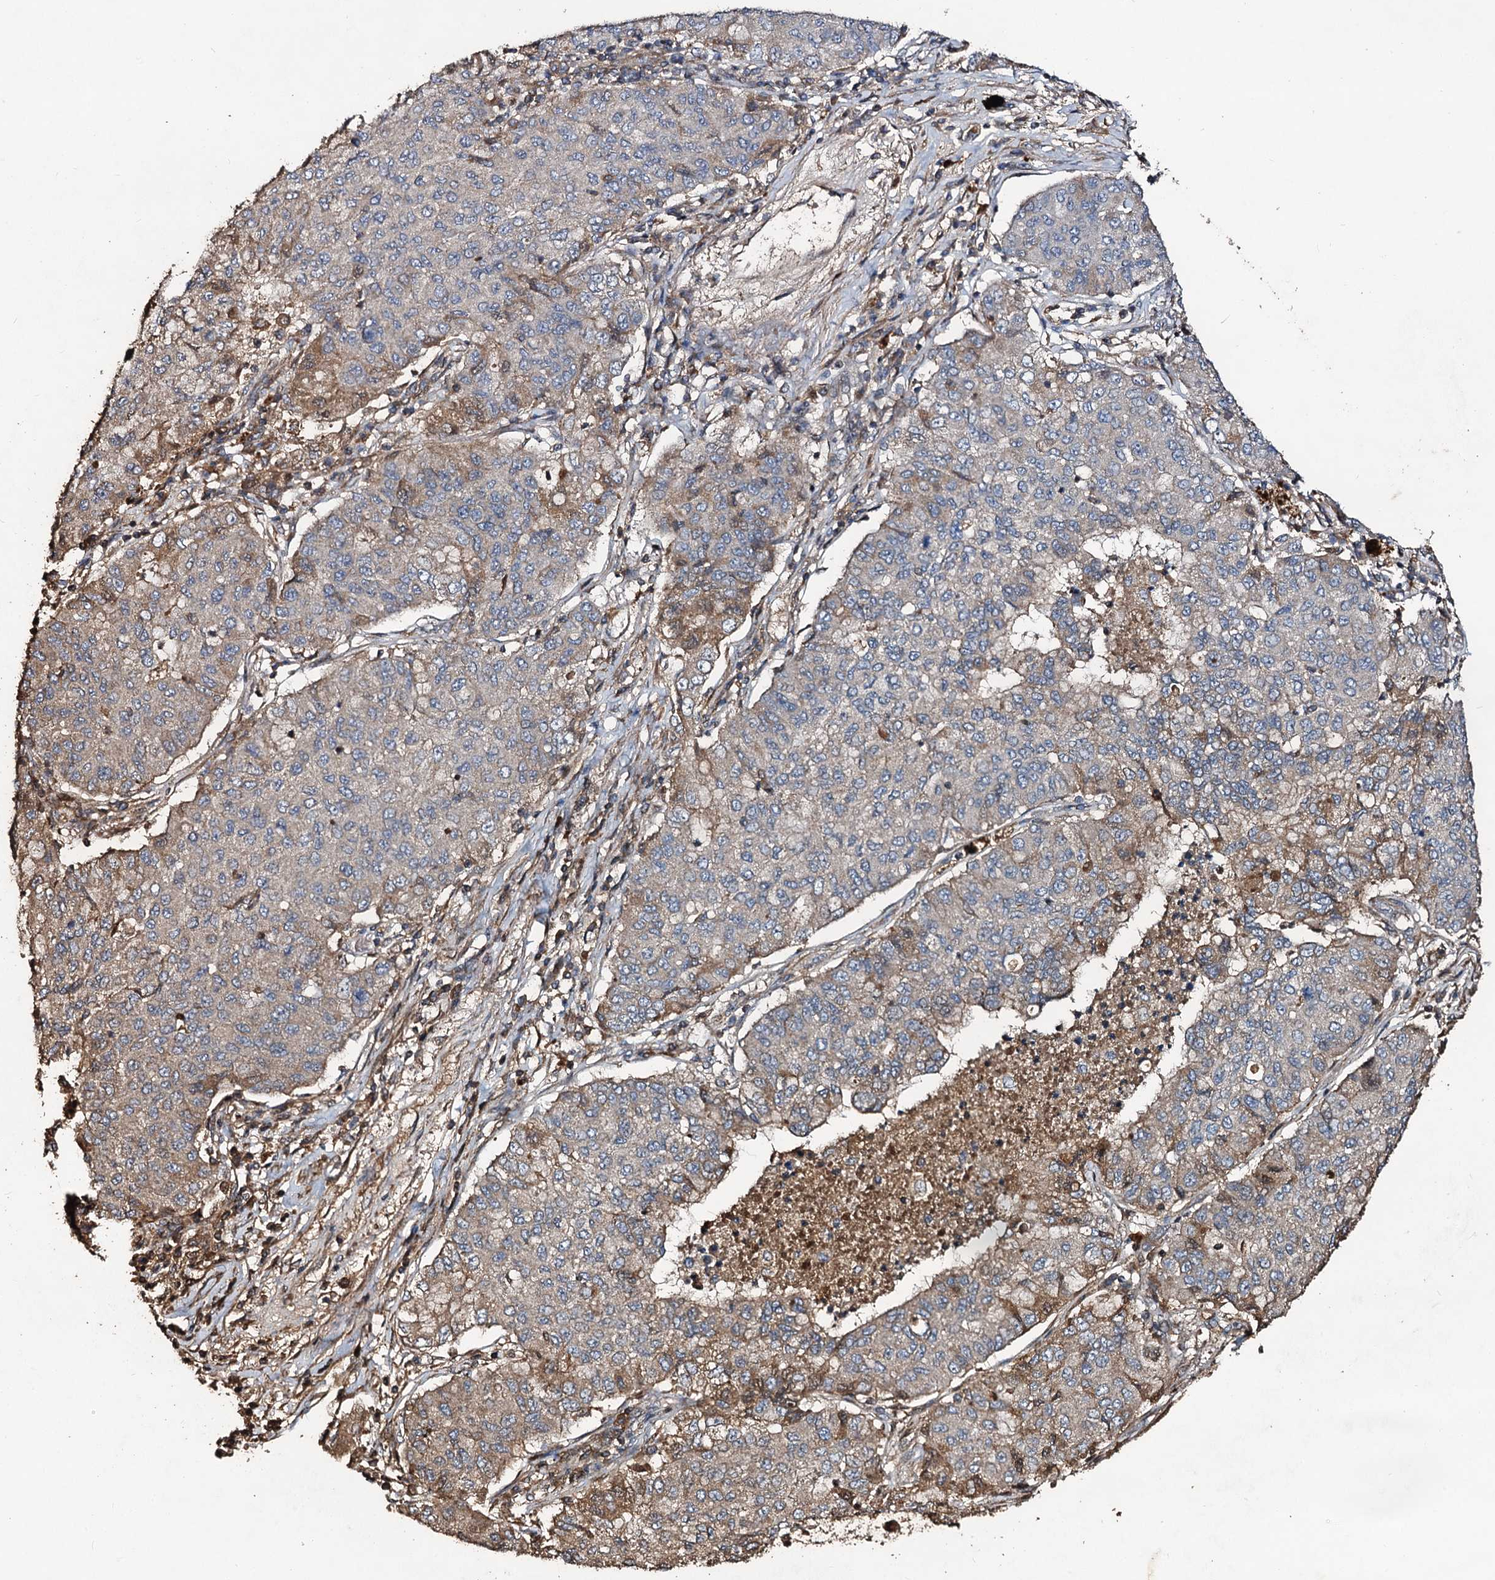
{"staining": {"intensity": "weak", "quantity": "<25%", "location": "cytoplasmic/membranous"}, "tissue": "lung cancer", "cell_type": "Tumor cells", "image_type": "cancer", "snomed": [{"axis": "morphology", "description": "Squamous cell carcinoma, NOS"}, {"axis": "topography", "description": "Lung"}], "caption": "The histopathology image exhibits no staining of tumor cells in squamous cell carcinoma (lung). (Stains: DAB IHC with hematoxylin counter stain, Microscopy: brightfield microscopy at high magnification).", "gene": "NOTCH2NLA", "patient": {"sex": "male", "age": 74}}